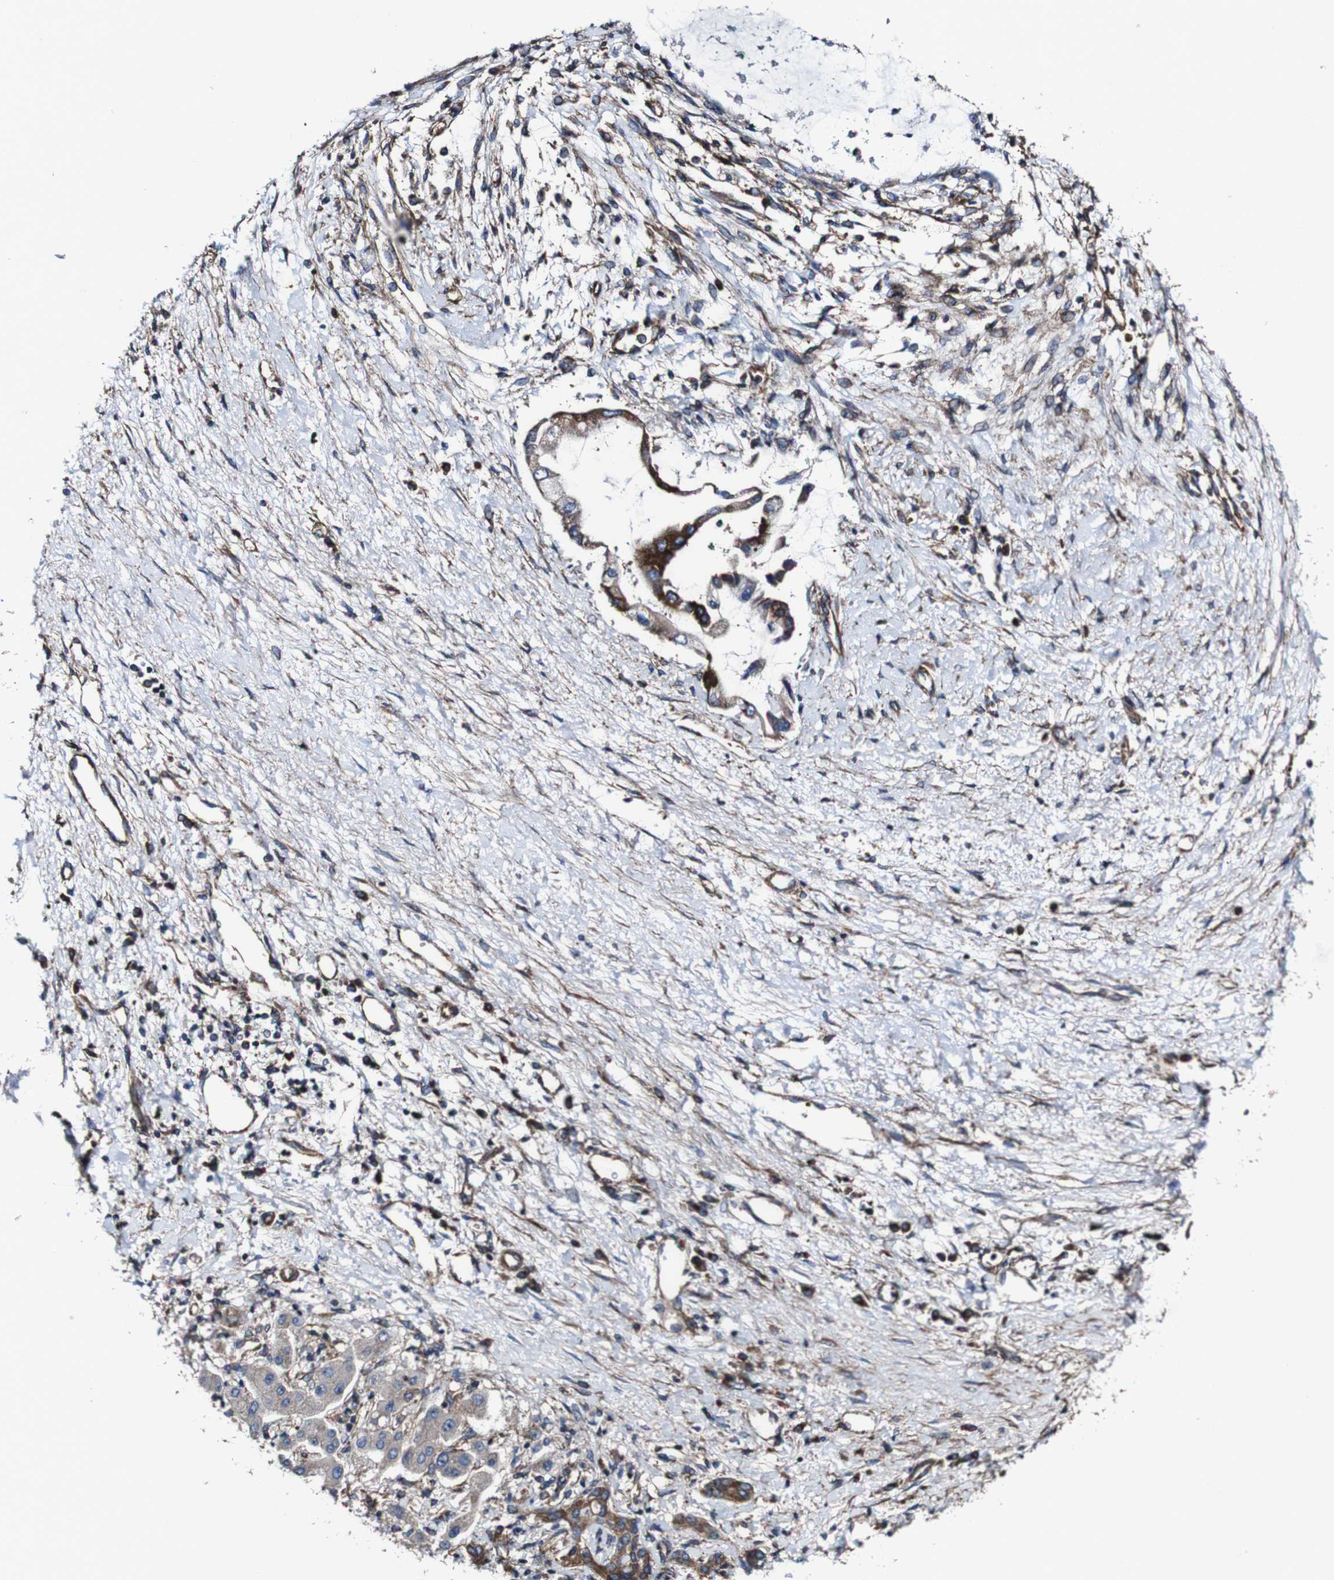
{"staining": {"intensity": "strong", "quantity": "<25%", "location": "cytoplasmic/membranous"}, "tissue": "liver cancer", "cell_type": "Tumor cells", "image_type": "cancer", "snomed": [{"axis": "morphology", "description": "Cholangiocarcinoma"}, {"axis": "topography", "description": "Liver"}], "caption": "IHC micrograph of neoplastic tissue: cholangiocarcinoma (liver) stained using immunohistochemistry (IHC) demonstrates medium levels of strong protein expression localized specifically in the cytoplasmic/membranous of tumor cells, appearing as a cytoplasmic/membranous brown color.", "gene": "CSF1R", "patient": {"sex": "male", "age": 50}}